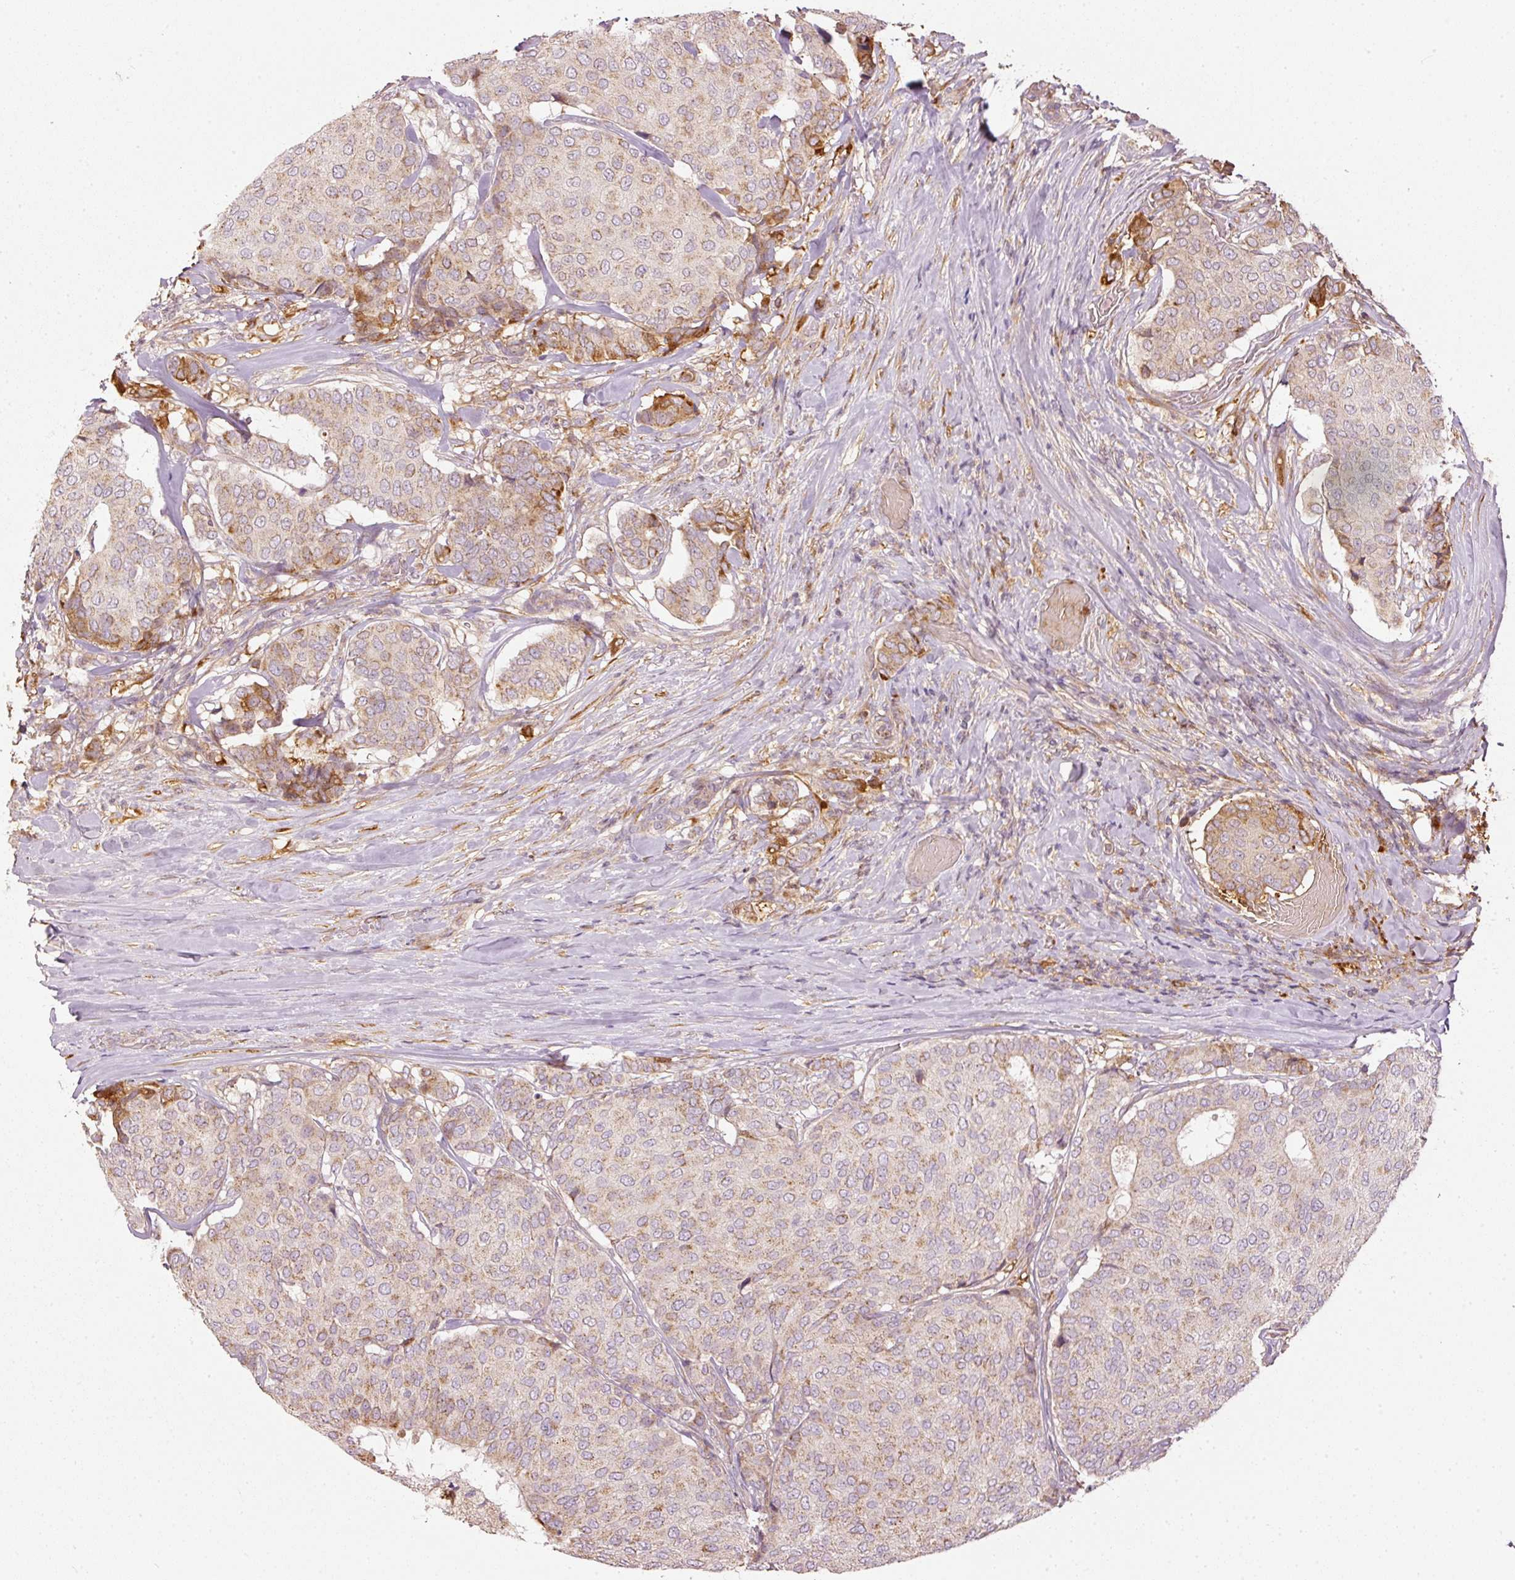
{"staining": {"intensity": "weak", "quantity": "25%-75%", "location": "cytoplasmic/membranous"}, "tissue": "breast cancer", "cell_type": "Tumor cells", "image_type": "cancer", "snomed": [{"axis": "morphology", "description": "Duct carcinoma"}, {"axis": "topography", "description": "Breast"}], "caption": "Human infiltrating ductal carcinoma (breast) stained with a brown dye shows weak cytoplasmic/membranous positive positivity in about 25%-75% of tumor cells.", "gene": "SERPING1", "patient": {"sex": "female", "age": 75}}